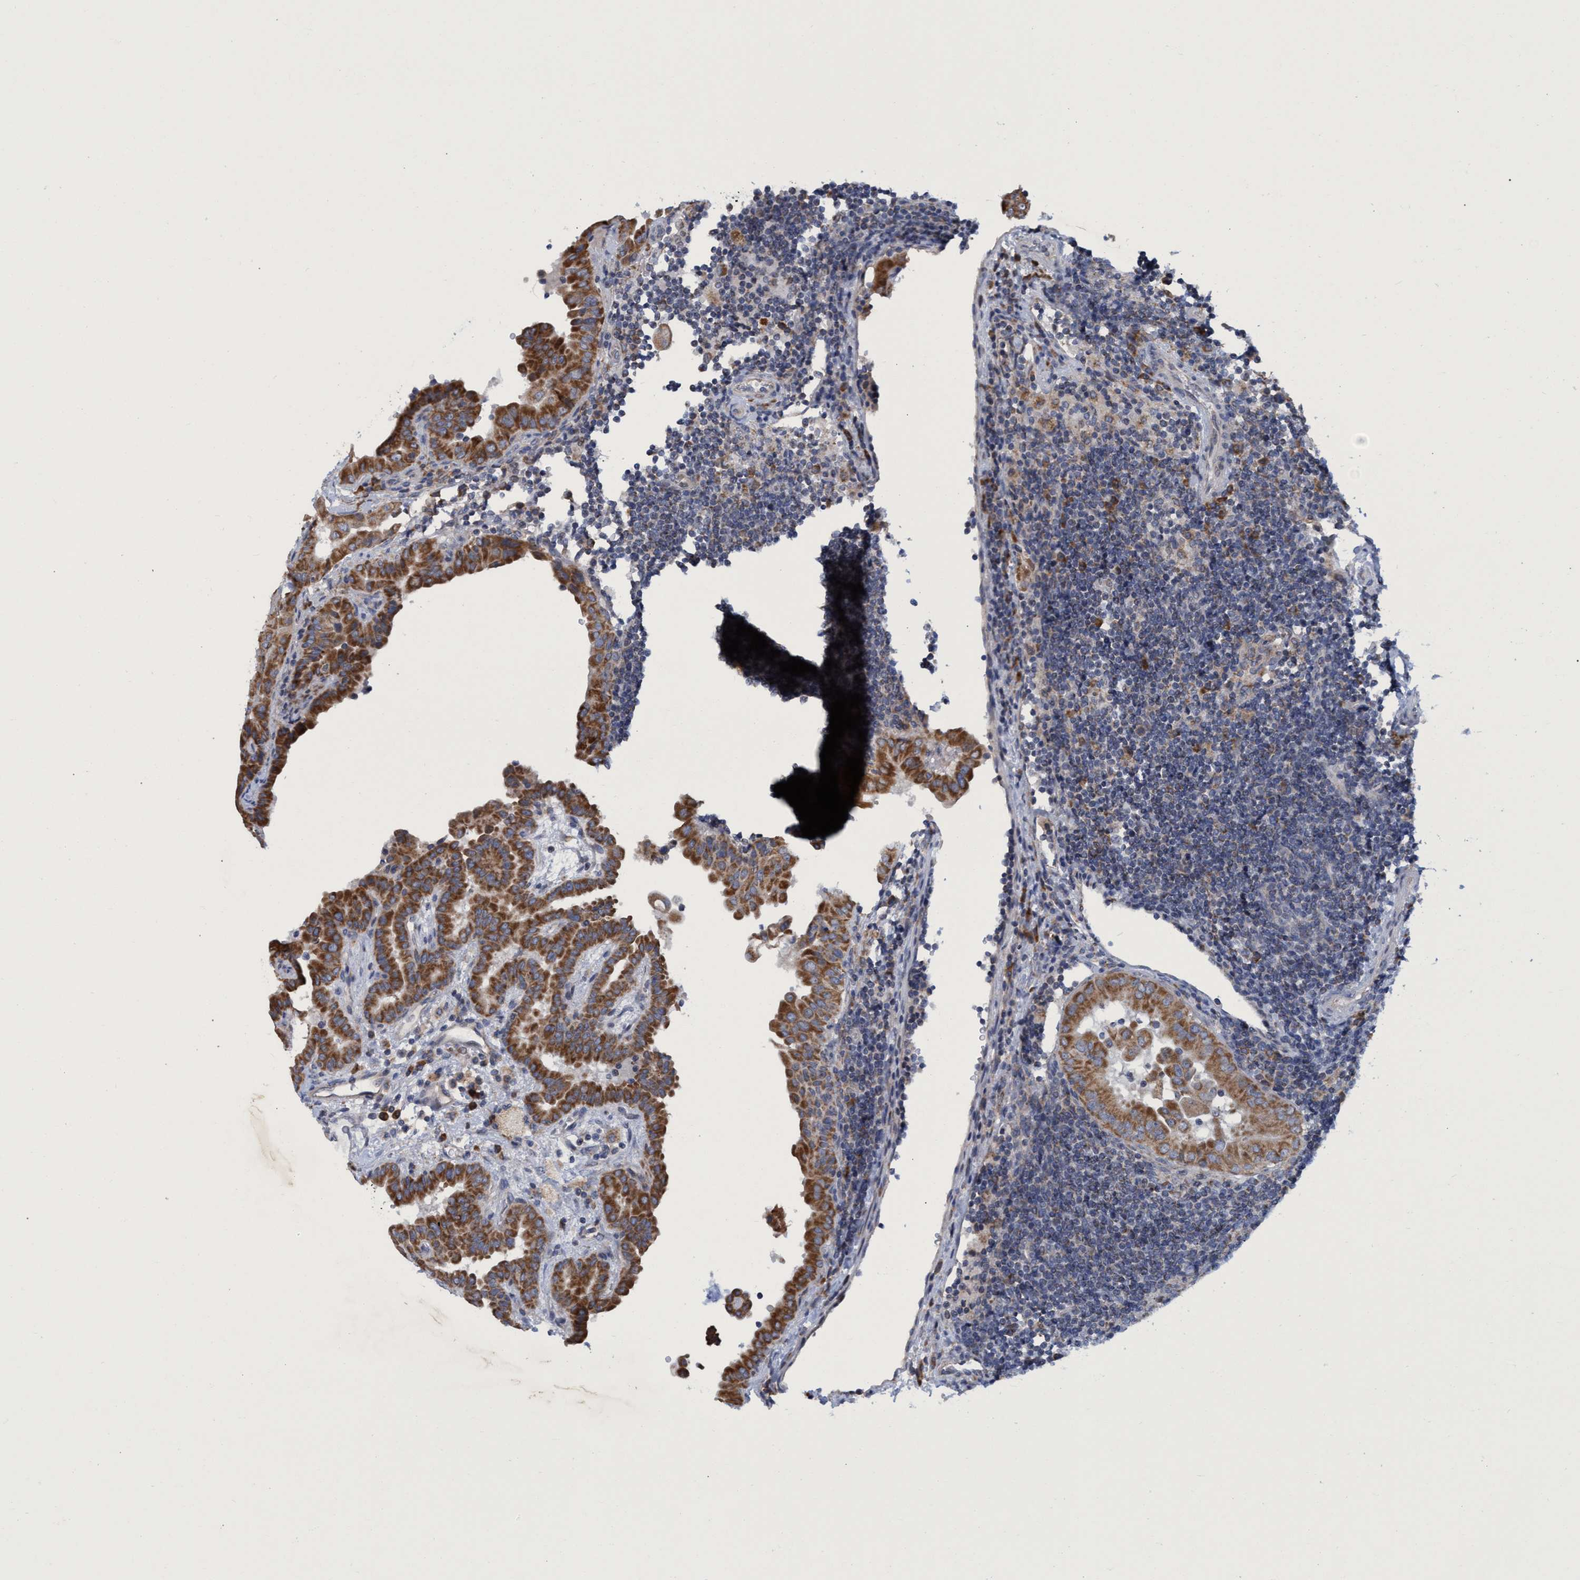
{"staining": {"intensity": "strong", "quantity": ">75%", "location": "cytoplasmic/membranous"}, "tissue": "thyroid cancer", "cell_type": "Tumor cells", "image_type": "cancer", "snomed": [{"axis": "morphology", "description": "Papillary adenocarcinoma, NOS"}, {"axis": "topography", "description": "Thyroid gland"}], "caption": "An IHC histopathology image of tumor tissue is shown. Protein staining in brown shows strong cytoplasmic/membranous positivity in thyroid papillary adenocarcinoma within tumor cells.", "gene": "NAT16", "patient": {"sex": "male", "age": 33}}